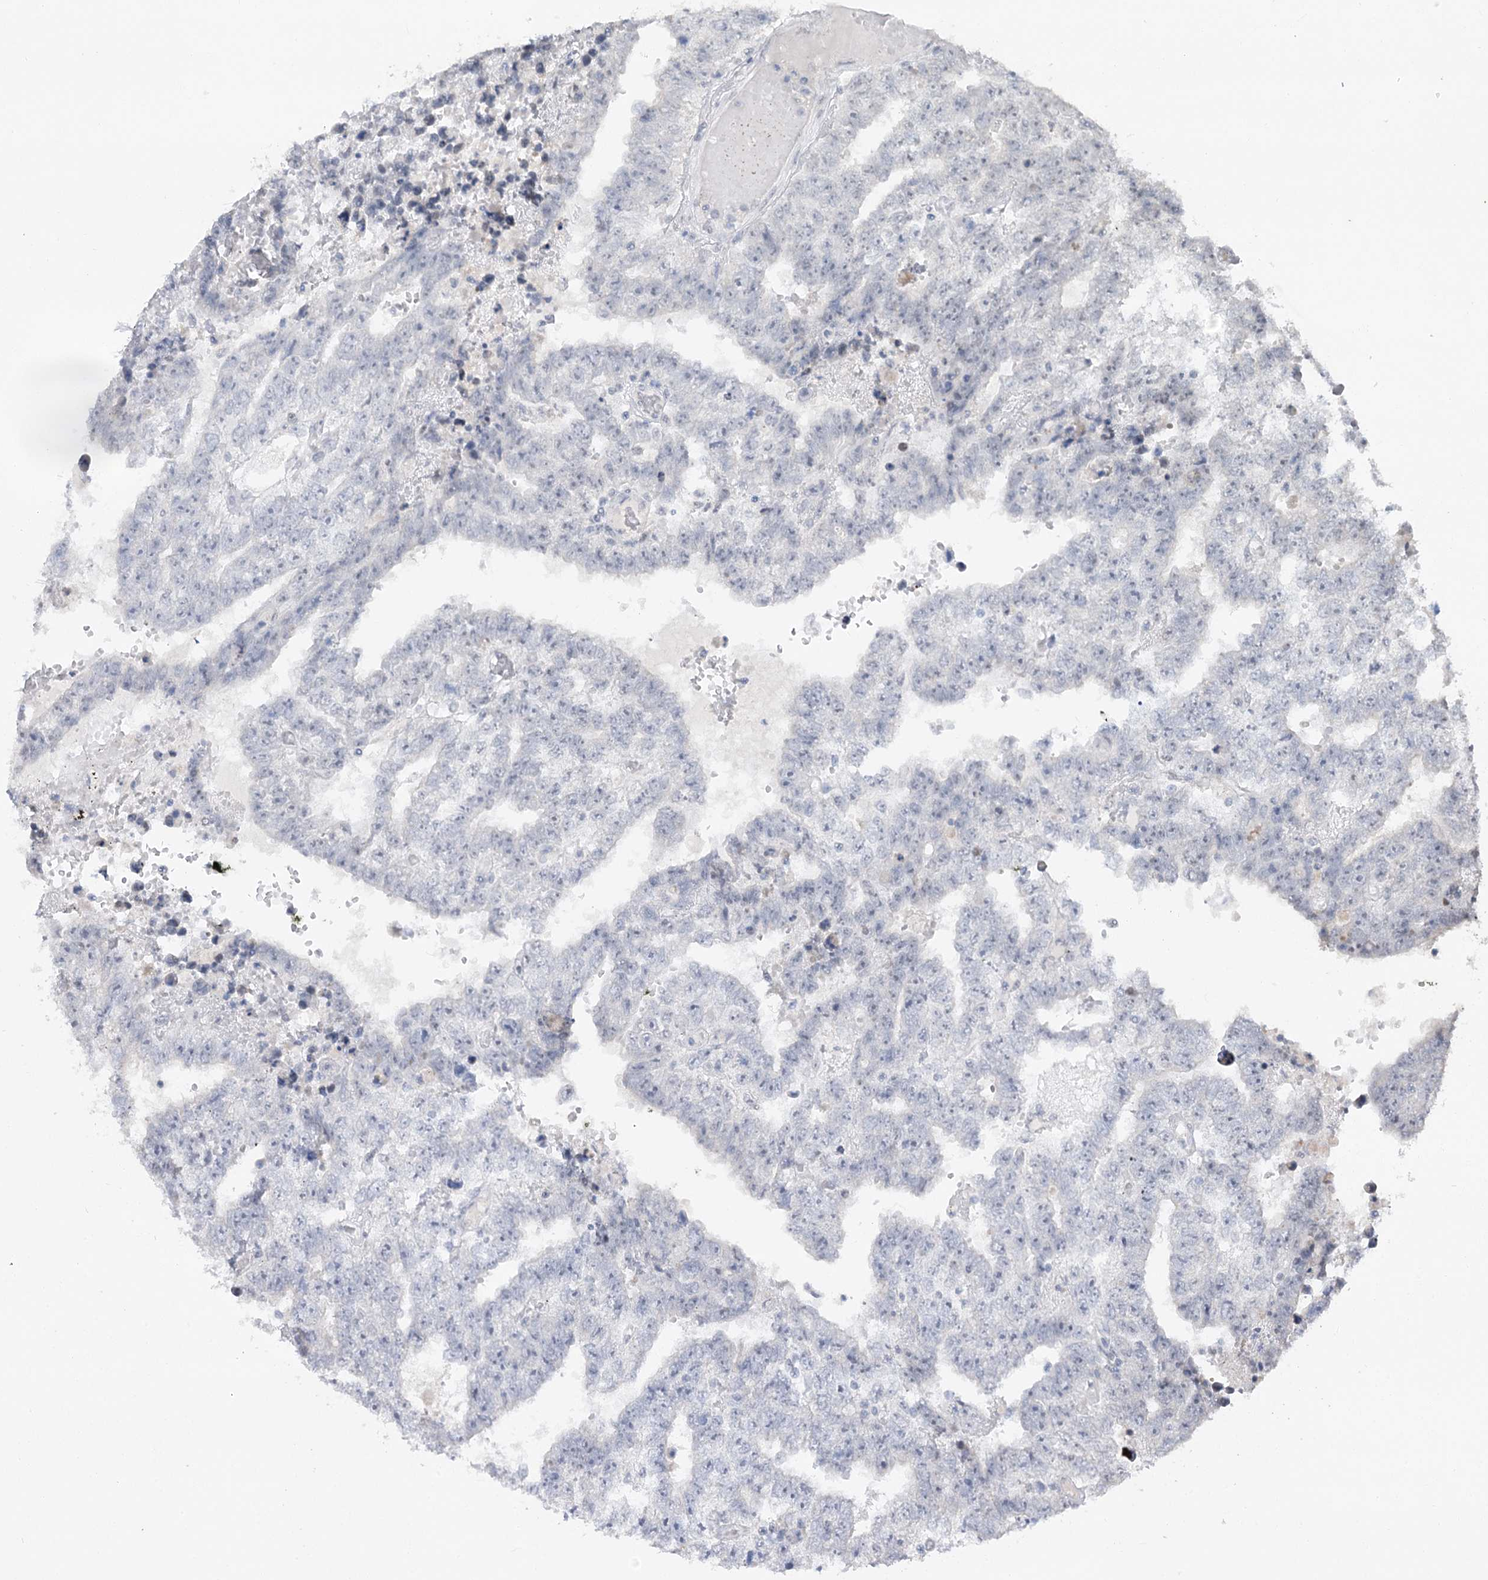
{"staining": {"intensity": "negative", "quantity": "none", "location": "none"}, "tissue": "testis cancer", "cell_type": "Tumor cells", "image_type": "cancer", "snomed": [{"axis": "morphology", "description": "Carcinoma, Embryonal, NOS"}, {"axis": "topography", "description": "Testis"}], "caption": "An image of human testis cancer is negative for staining in tumor cells.", "gene": "RUFY4", "patient": {"sex": "male", "age": 25}}